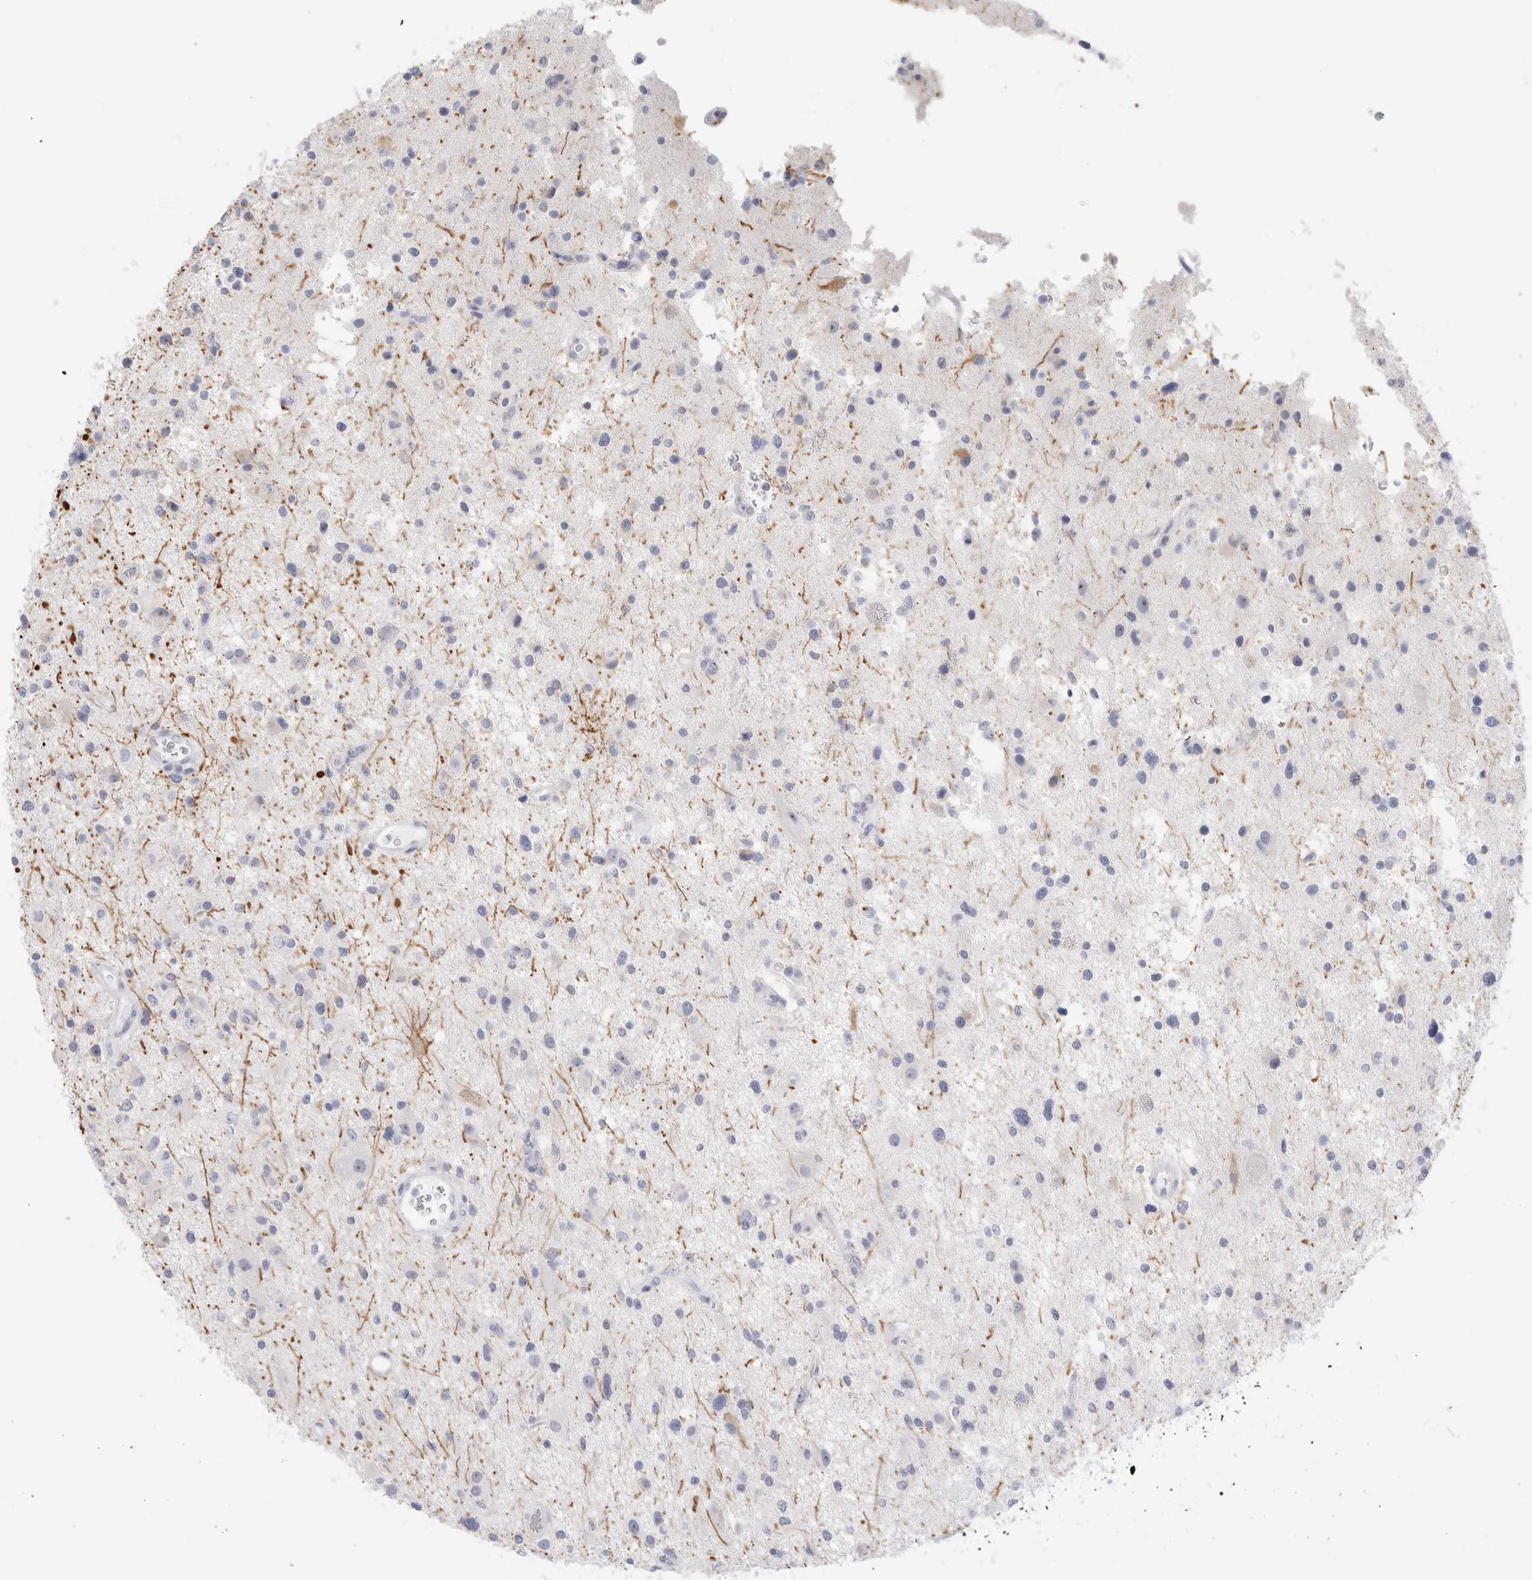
{"staining": {"intensity": "negative", "quantity": "none", "location": "none"}, "tissue": "glioma", "cell_type": "Tumor cells", "image_type": "cancer", "snomed": [{"axis": "morphology", "description": "Glioma, malignant, High grade"}, {"axis": "topography", "description": "Brain"}], "caption": "The photomicrograph displays no staining of tumor cells in glioma. Nuclei are stained in blue.", "gene": "MUC15", "patient": {"sex": "male", "age": 33}}